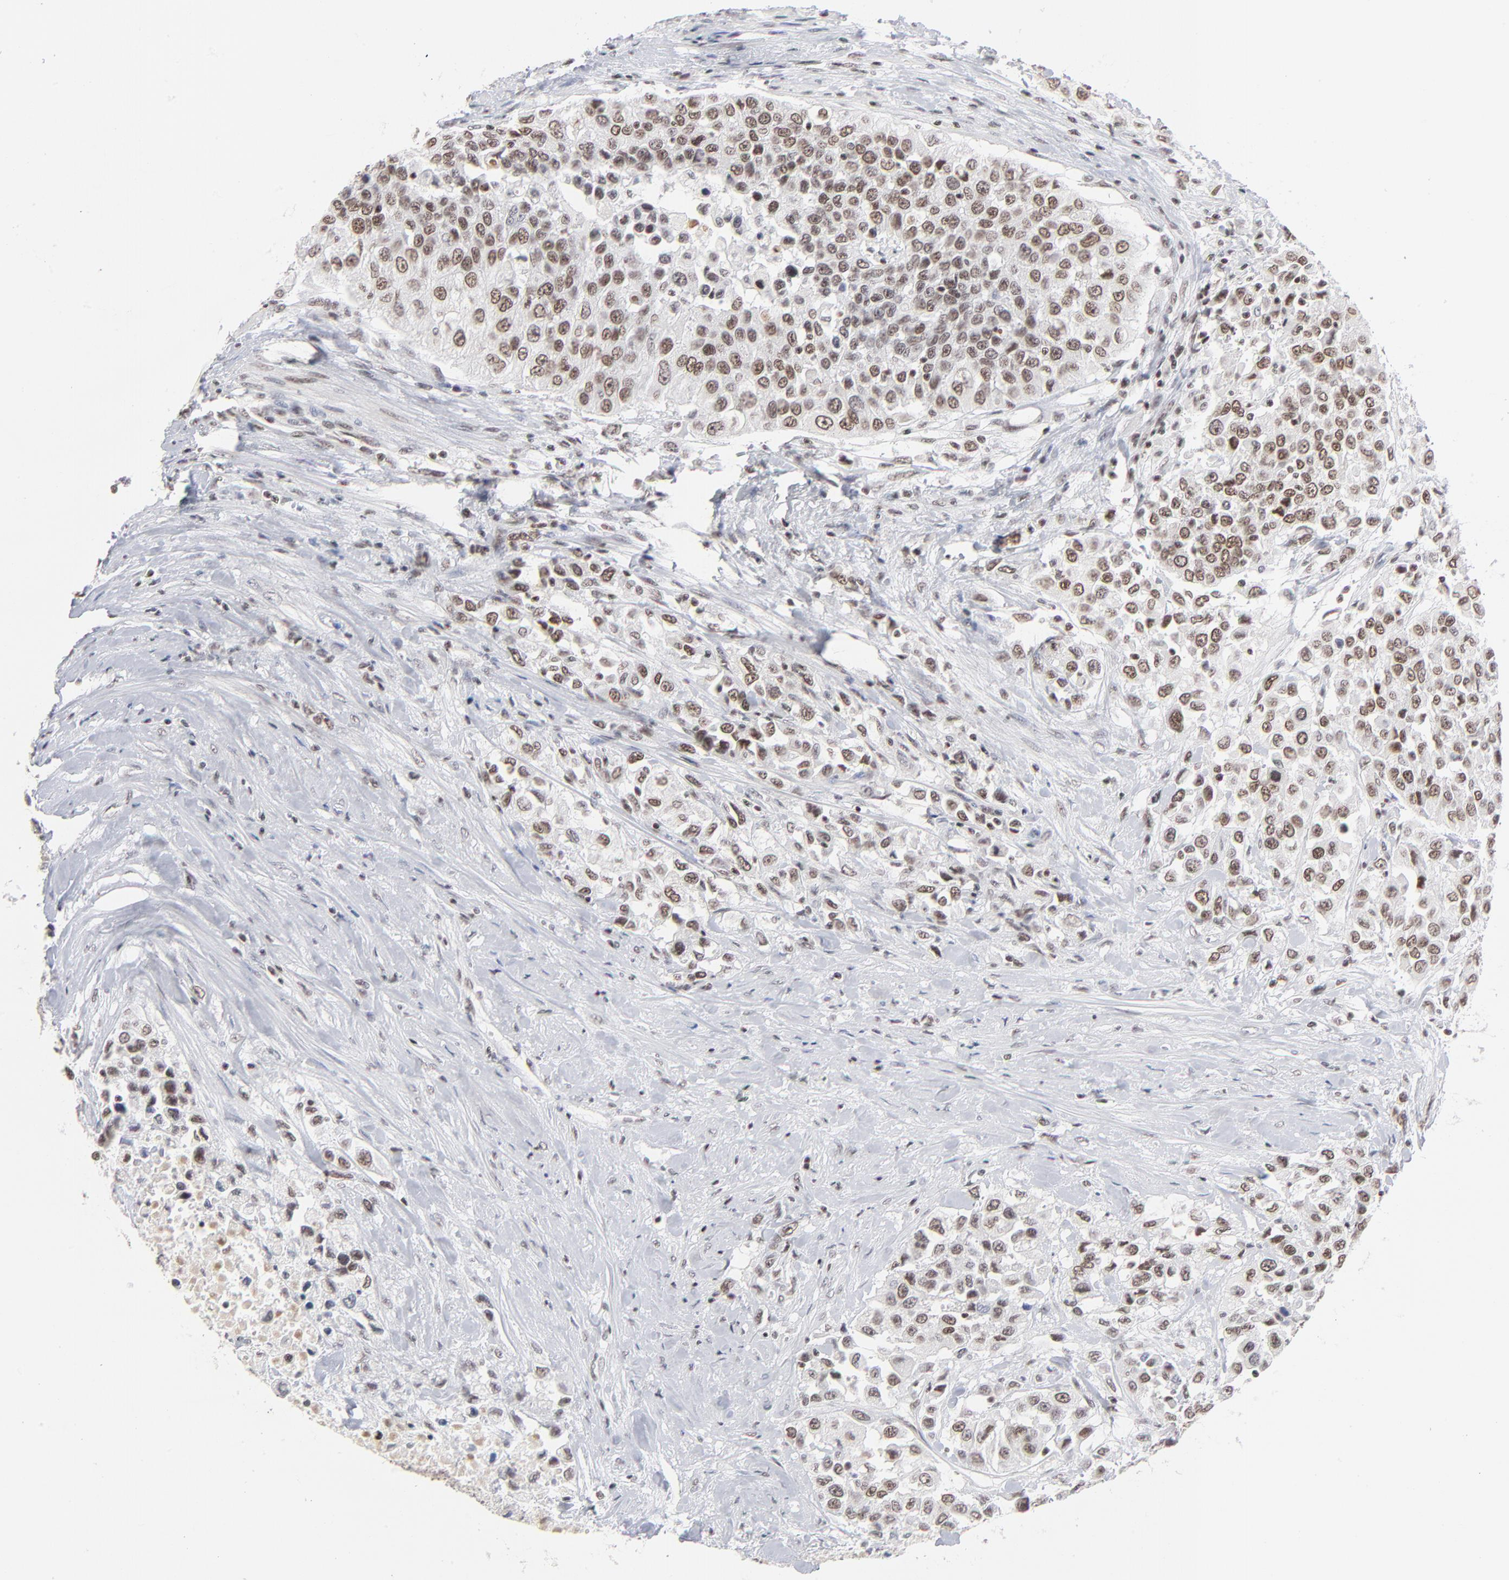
{"staining": {"intensity": "moderate", "quantity": ">75%", "location": "nuclear"}, "tissue": "urothelial cancer", "cell_type": "Tumor cells", "image_type": "cancer", "snomed": [{"axis": "morphology", "description": "Urothelial carcinoma, High grade"}, {"axis": "topography", "description": "Urinary bladder"}], "caption": "A micrograph of urothelial cancer stained for a protein shows moderate nuclear brown staining in tumor cells.", "gene": "ZNF143", "patient": {"sex": "female", "age": 80}}